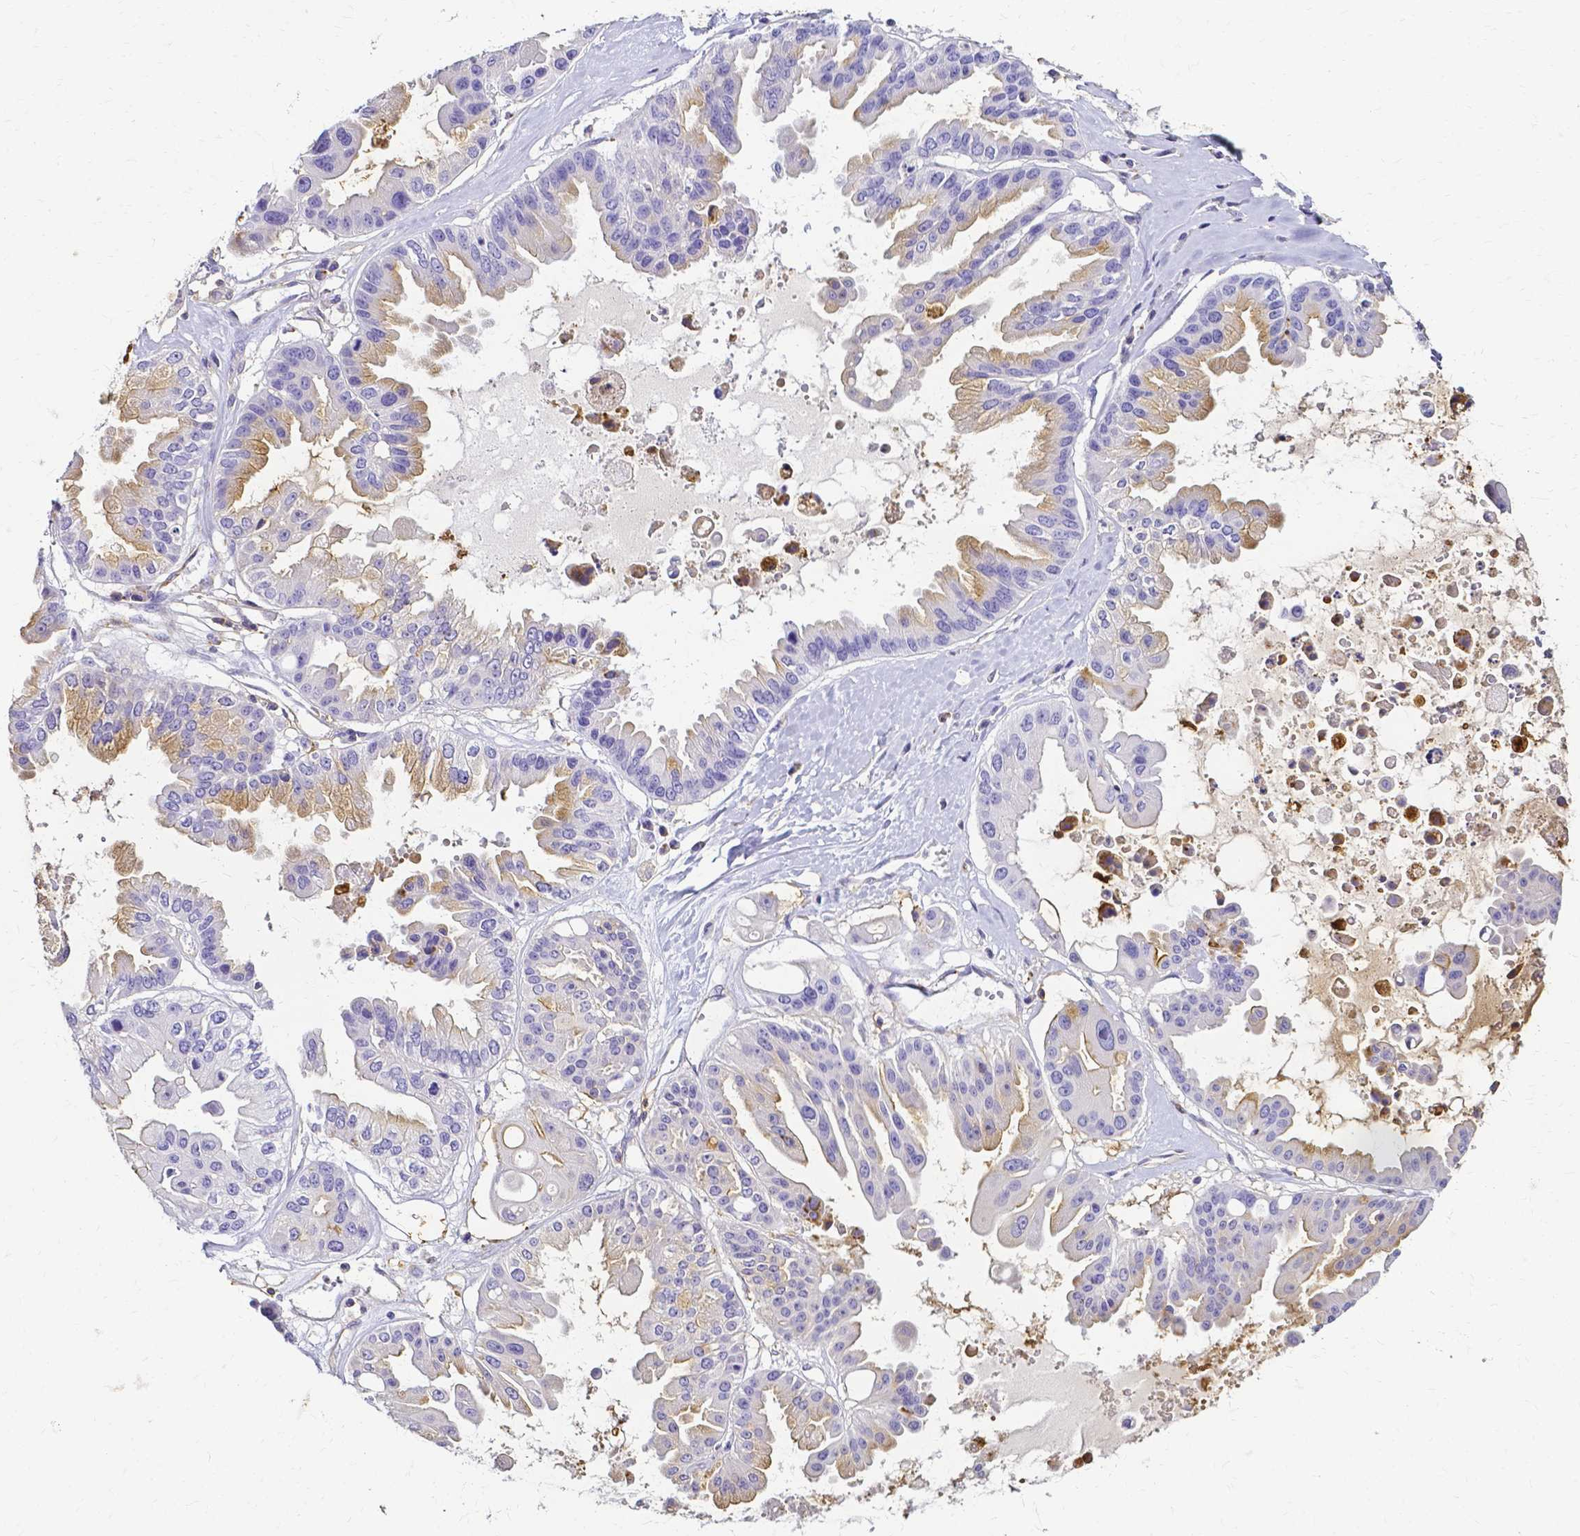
{"staining": {"intensity": "moderate", "quantity": "<25%", "location": "cytoplasmic/membranous"}, "tissue": "ovarian cancer", "cell_type": "Tumor cells", "image_type": "cancer", "snomed": [{"axis": "morphology", "description": "Cystadenocarcinoma, serous, NOS"}, {"axis": "topography", "description": "Ovary"}], "caption": "A micrograph of human serous cystadenocarcinoma (ovarian) stained for a protein displays moderate cytoplasmic/membranous brown staining in tumor cells. The staining was performed using DAB to visualize the protein expression in brown, while the nuclei were stained in blue with hematoxylin (Magnification: 20x).", "gene": "HSPA12A", "patient": {"sex": "female", "age": 56}}